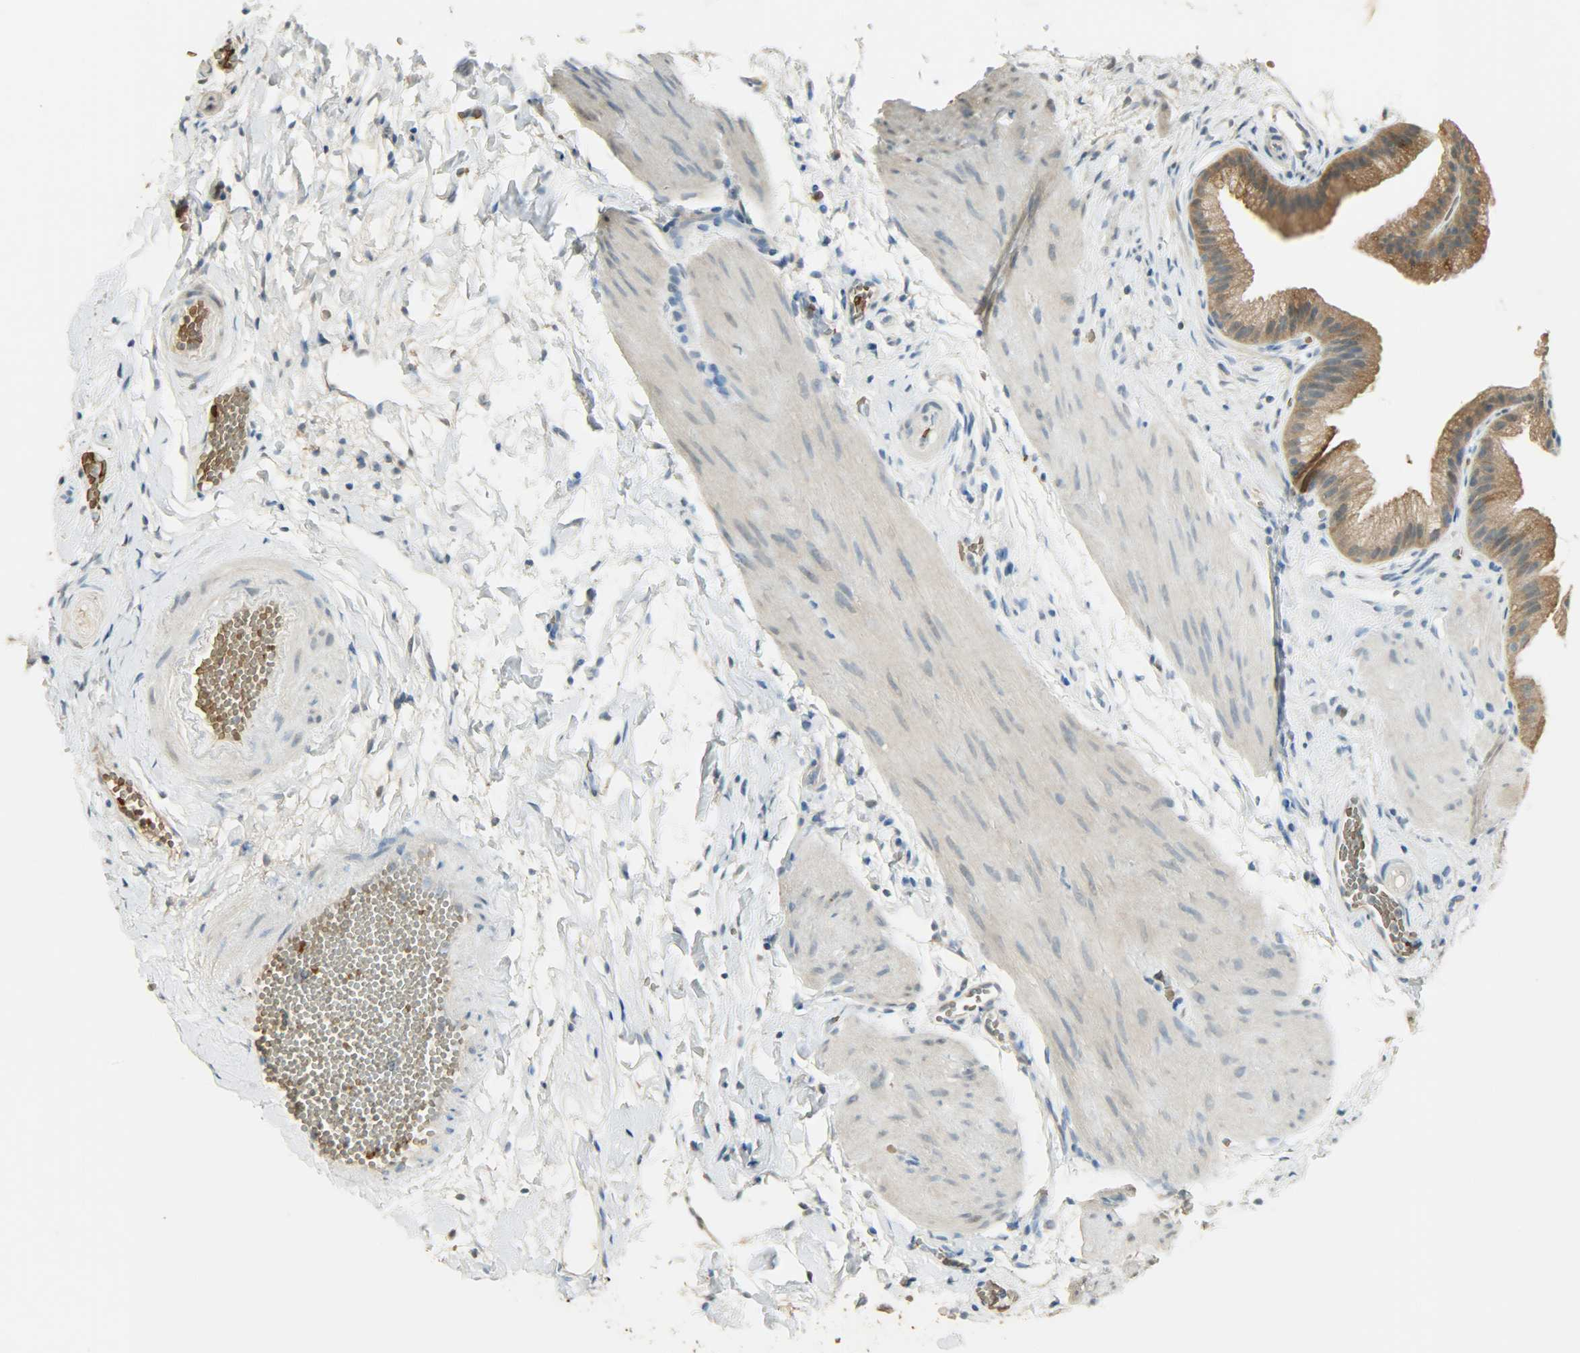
{"staining": {"intensity": "moderate", "quantity": ">75%", "location": "cytoplasmic/membranous"}, "tissue": "gallbladder", "cell_type": "Glandular cells", "image_type": "normal", "snomed": [{"axis": "morphology", "description": "Normal tissue, NOS"}, {"axis": "topography", "description": "Gallbladder"}], "caption": "A histopathology image showing moderate cytoplasmic/membranous expression in about >75% of glandular cells in benign gallbladder, as visualized by brown immunohistochemical staining.", "gene": "PRMT5", "patient": {"sex": "female", "age": 63}}